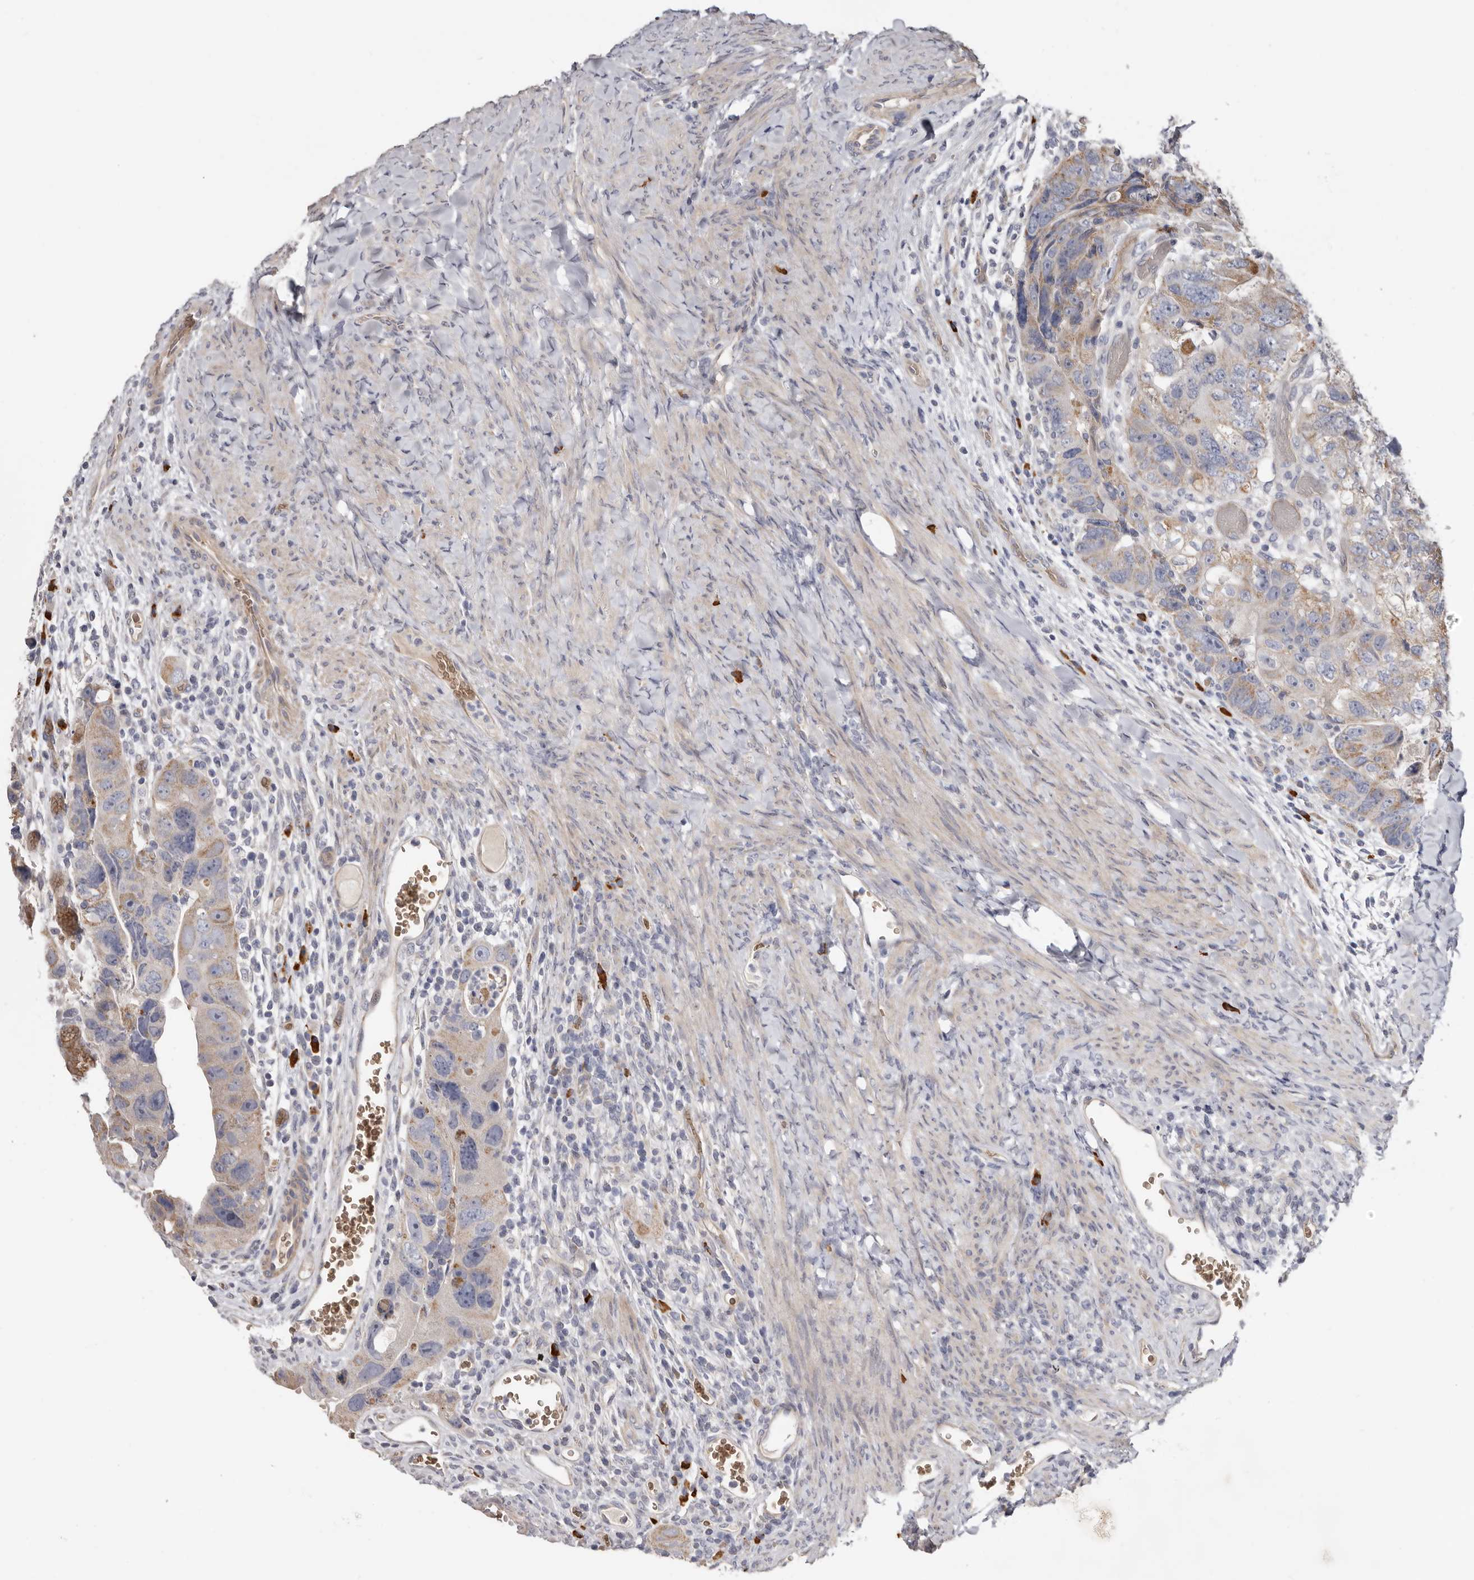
{"staining": {"intensity": "weak", "quantity": "25%-75%", "location": "cytoplasmic/membranous"}, "tissue": "colorectal cancer", "cell_type": "Tumor cells", "image_type": "cancer", "snomed": [{"axis": "morphology", "description": "Adenocarcinoma, NOS"}, {"axis": "topography", "description": "Rectum"}], "caption": "High-magnification brightfield microscopy of colorectal adenocarcinoma stained with DAB (3,3'-diaminobenzidine) (brown) and counterstained with hematoxylin (blue). tumor cells exhibit weak cytoplasmic/membranous staining is present in approximately25%-75% of cells.", "gene": "SPTA1", "patient": {"sex": "male", "age": 59}}